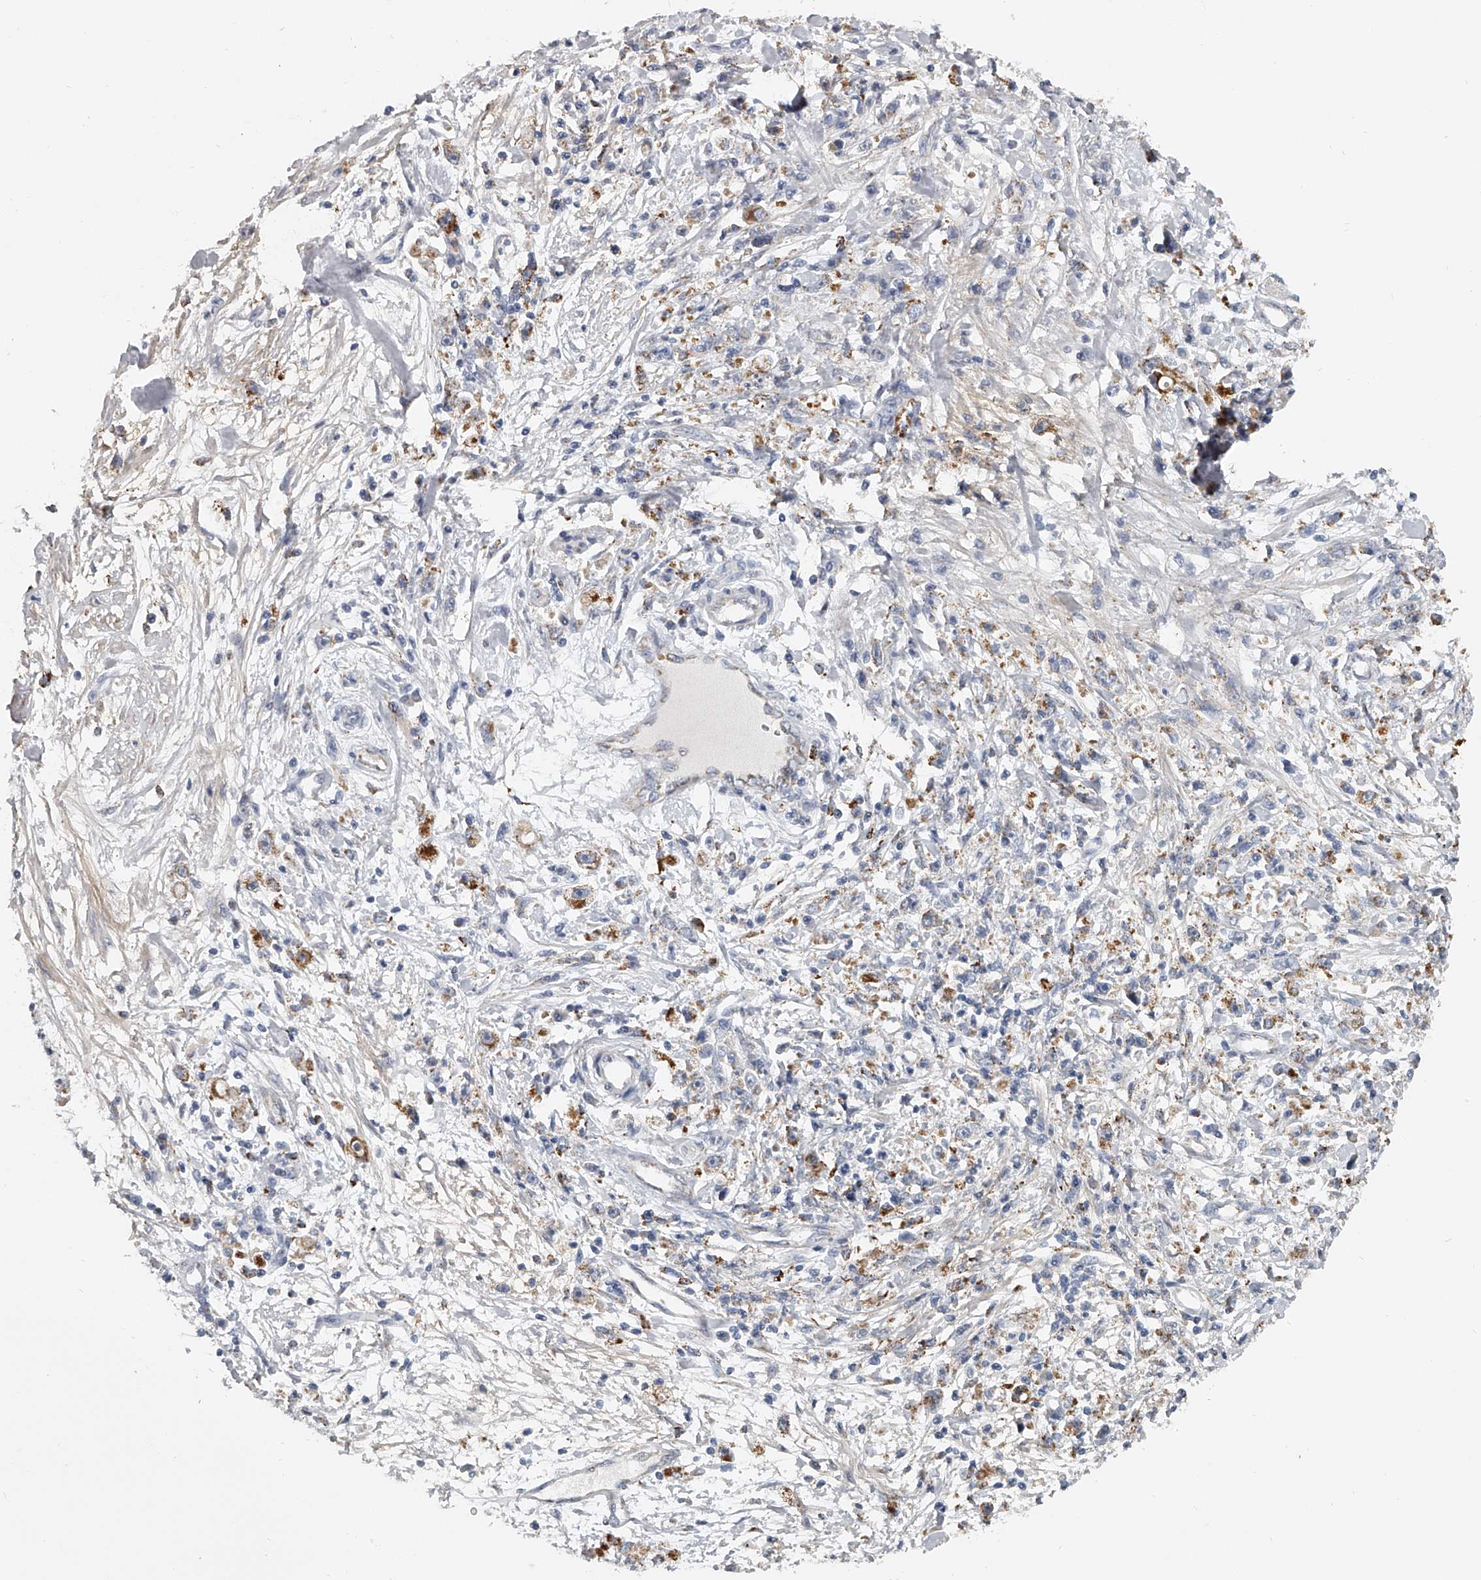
{"staining": {"intensity": "moderate", "quantity": "<25%", "location": "cytoplasmic/membranous"}, "tissue": "stomach cancer", "cell_type": "Tumor cells", "image_type": "cancer", "snomed": [{"axis": "morphology", "description": "Adenocarcinoma, NOS"}, {"axis": "topography", "description": "Stomach"}], "caption": "A low amount of moderate cytoplasmic/membranous expression is seen in about <25% of tumor cells in stomach cancer (adenocarcinoma) tissue.", "gene": "KLHL7", "patient": {"sex": "female", "age": 59}}